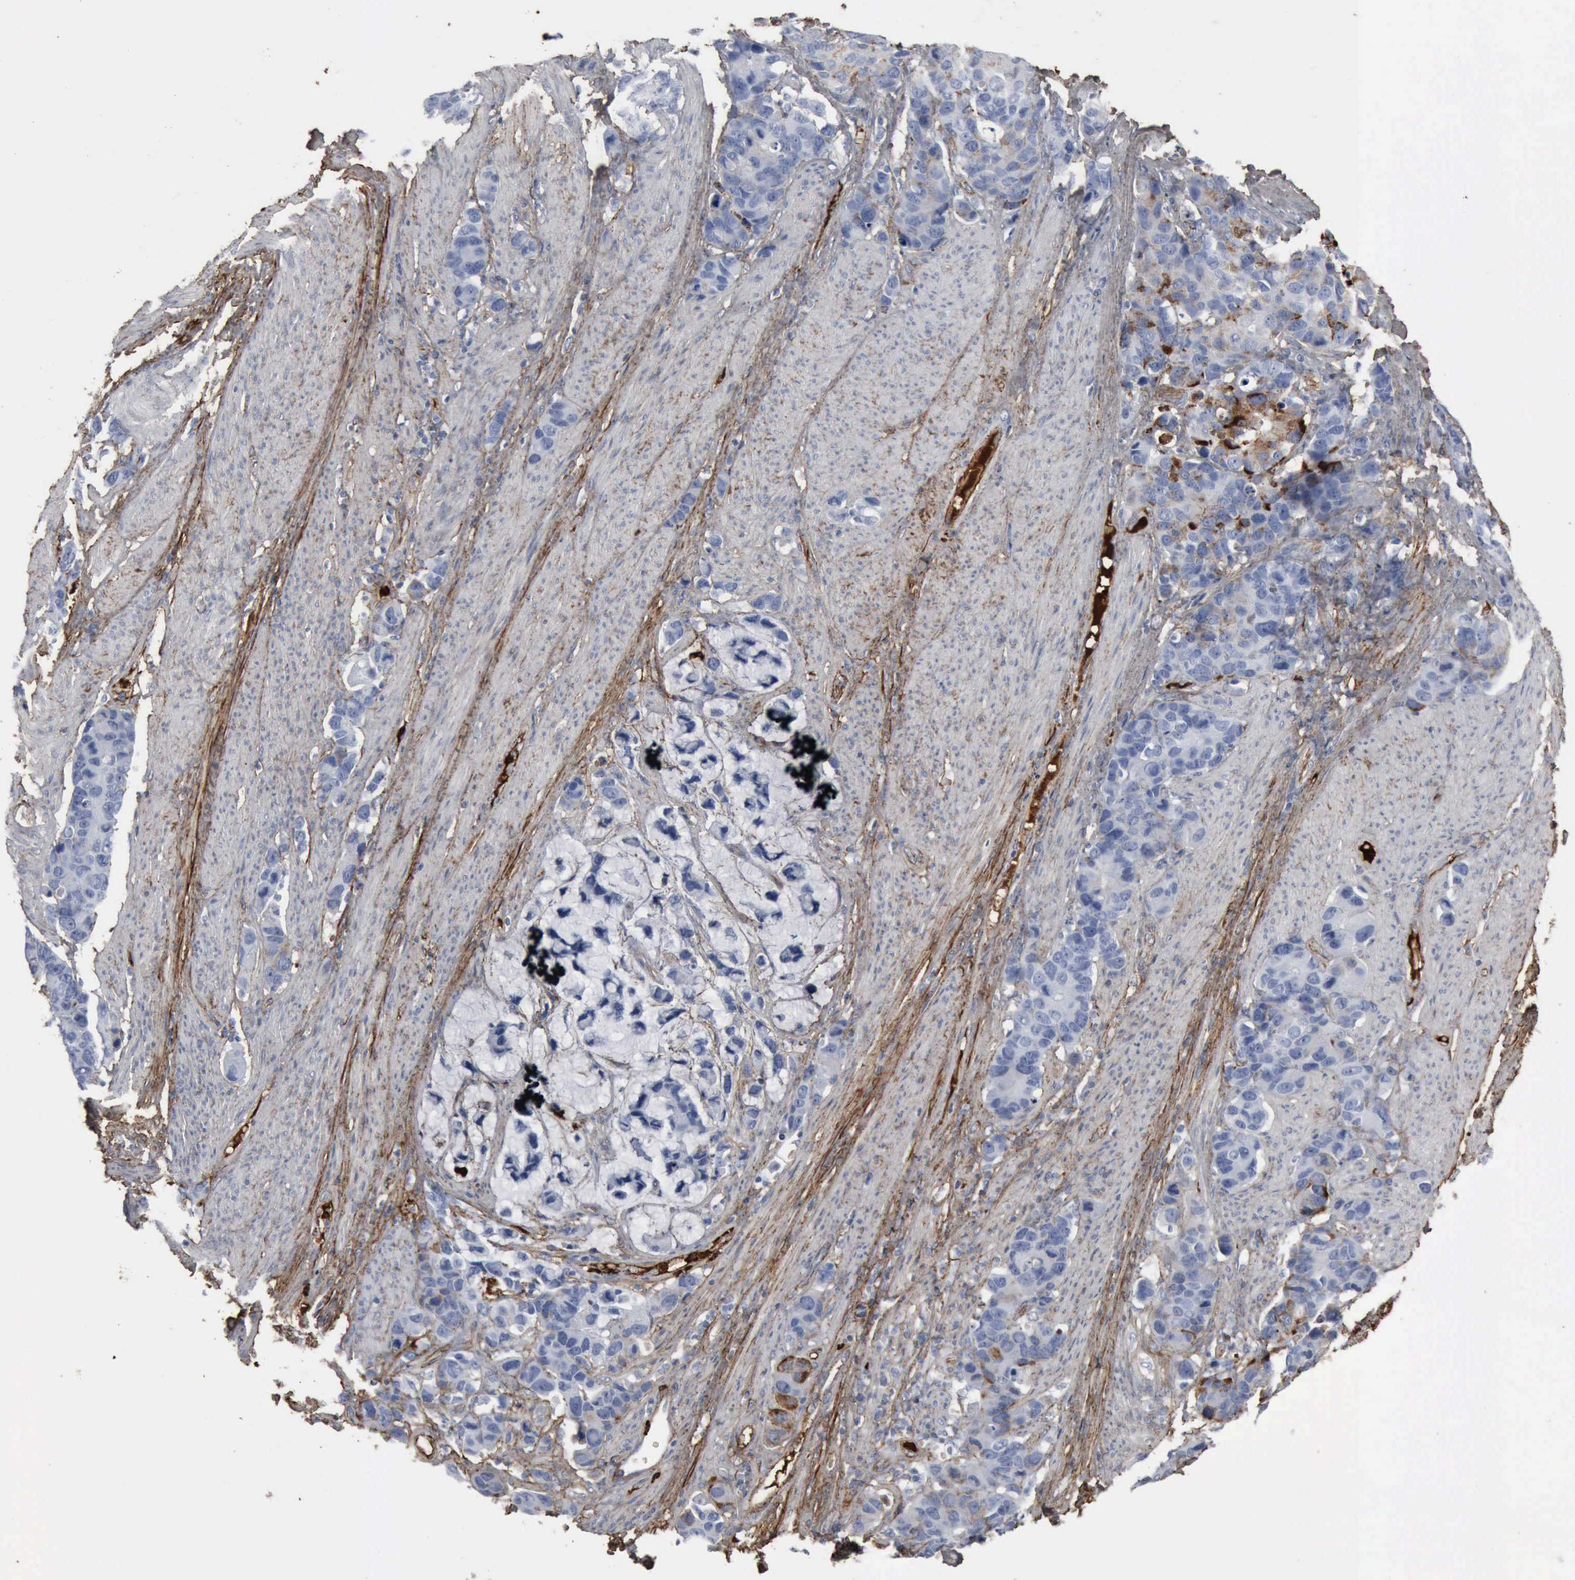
{"staining": {"intensity": "moderate", "quantity": "25%-75%", "location": "cytoplasmic/membranous"}, "tissue": "stomach cancer", "cell_type": "Tumor cells", "image_type": "cancer", "snomed": [{"axis": "morphology", "description": "Adenocarcinoma, NOS"}, {"axis": "topography", "description": "Stomach, upper"}], "caption": "Protein expression by IHC exhibits moderate cytoplasmic/membranous staining in about 25%-75% of tumor cells in stomach cancer (adenocarcinoma). Using DAB (brown) and hematoxylin (blue) stains, captured at high magnification using brightfield microscopy.", "gene": "FN1", "patient": {"sex": "male", "age": 71}}